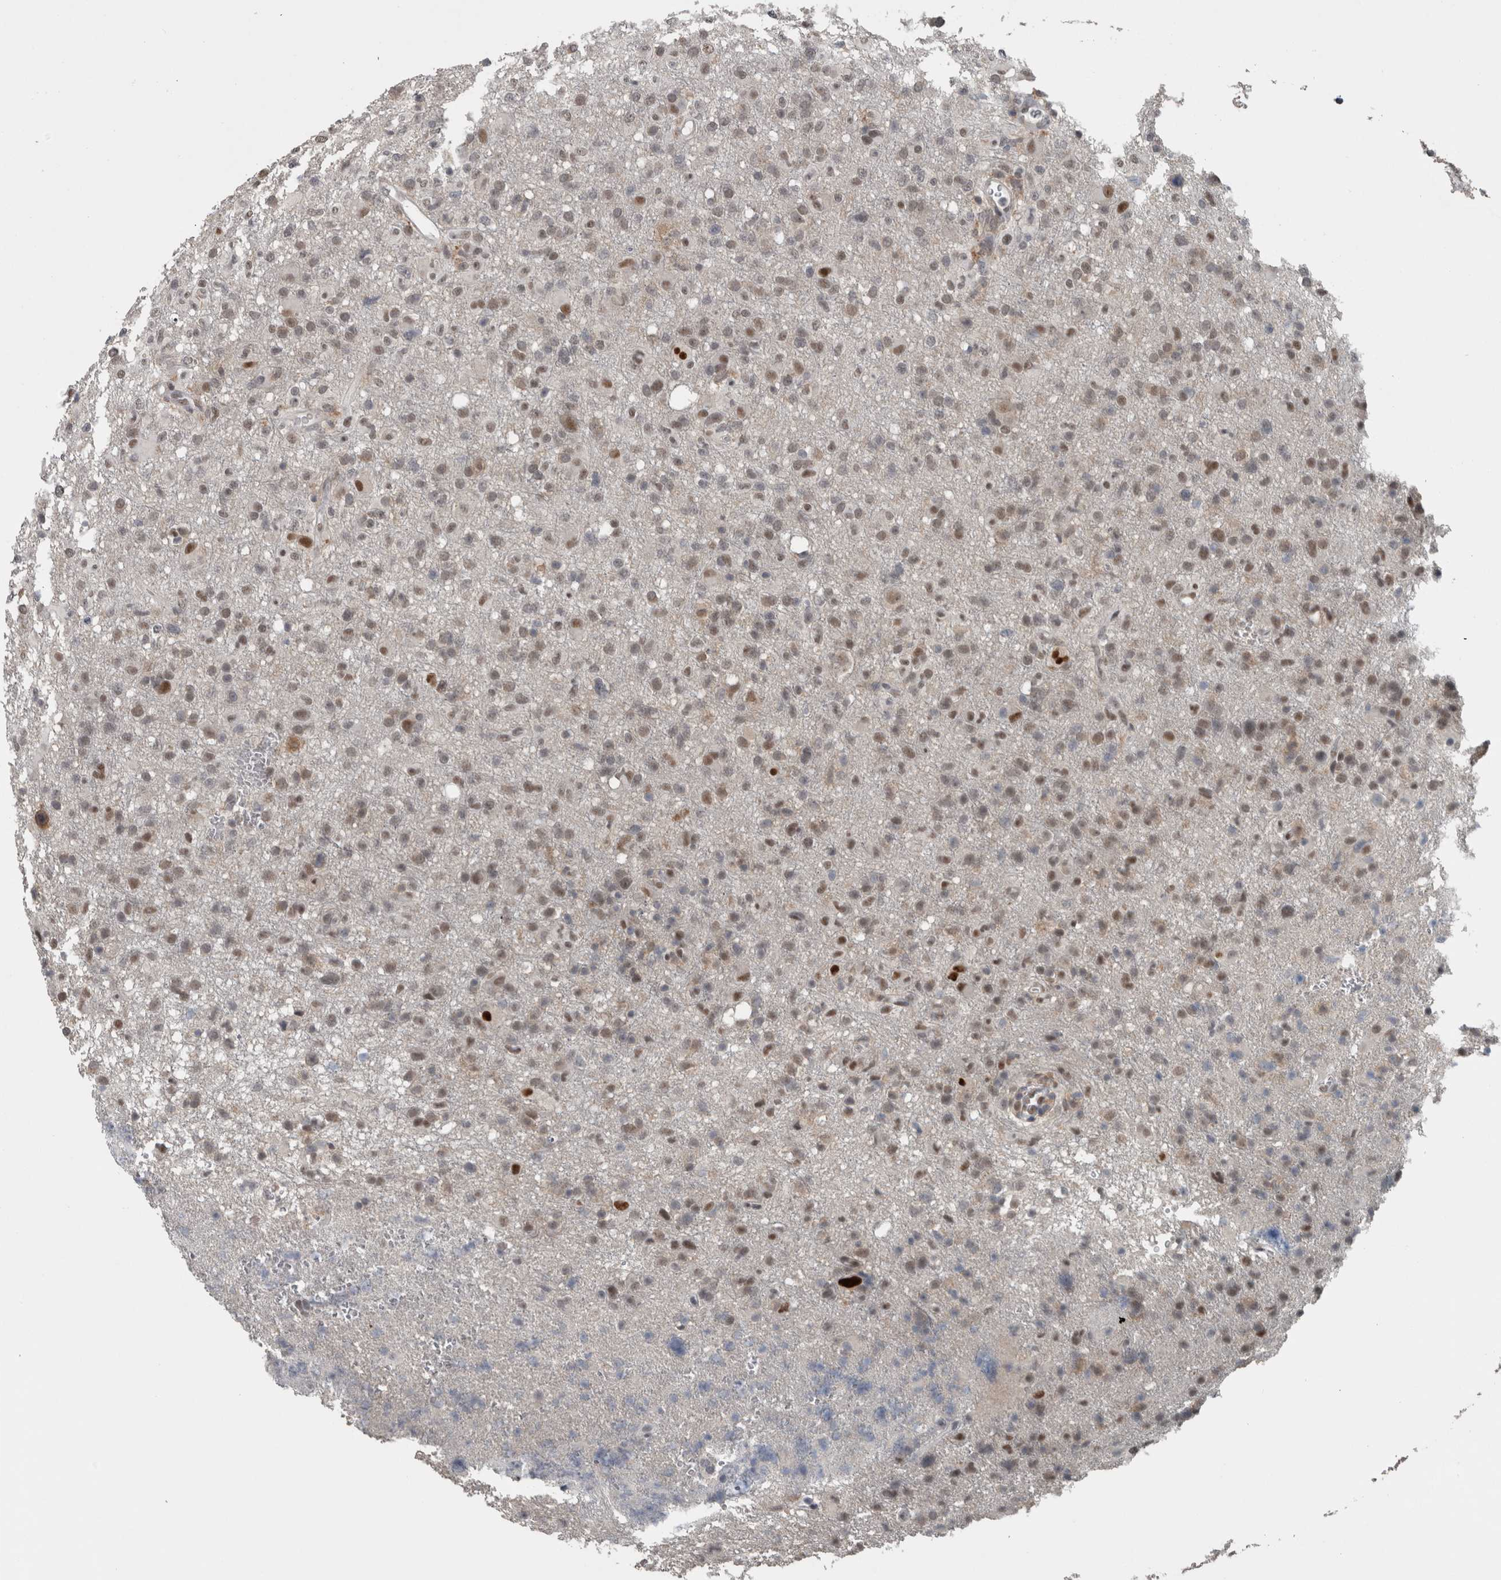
{"staining": {"intensity": "moderate", "quantity": "<25%", "location": "nuclear"}, "tissue": "glioma", "cell_type": "Tumor cells", "image_type": "cancer", "snomed": [{"axis": "morphology", "description": "Glioma, malignant, High grade"}, {"axis": "topography", "description": "Brain"}], "caption": "The immunohistochemical stain shows moderate nuclear expression in tumor cells of malignant high-grade glioma tissue. (IHC, brightfield microscopy, high magnification).", "gene": "ZBTB21", "patient": {"sex": "female", "age": 57}}